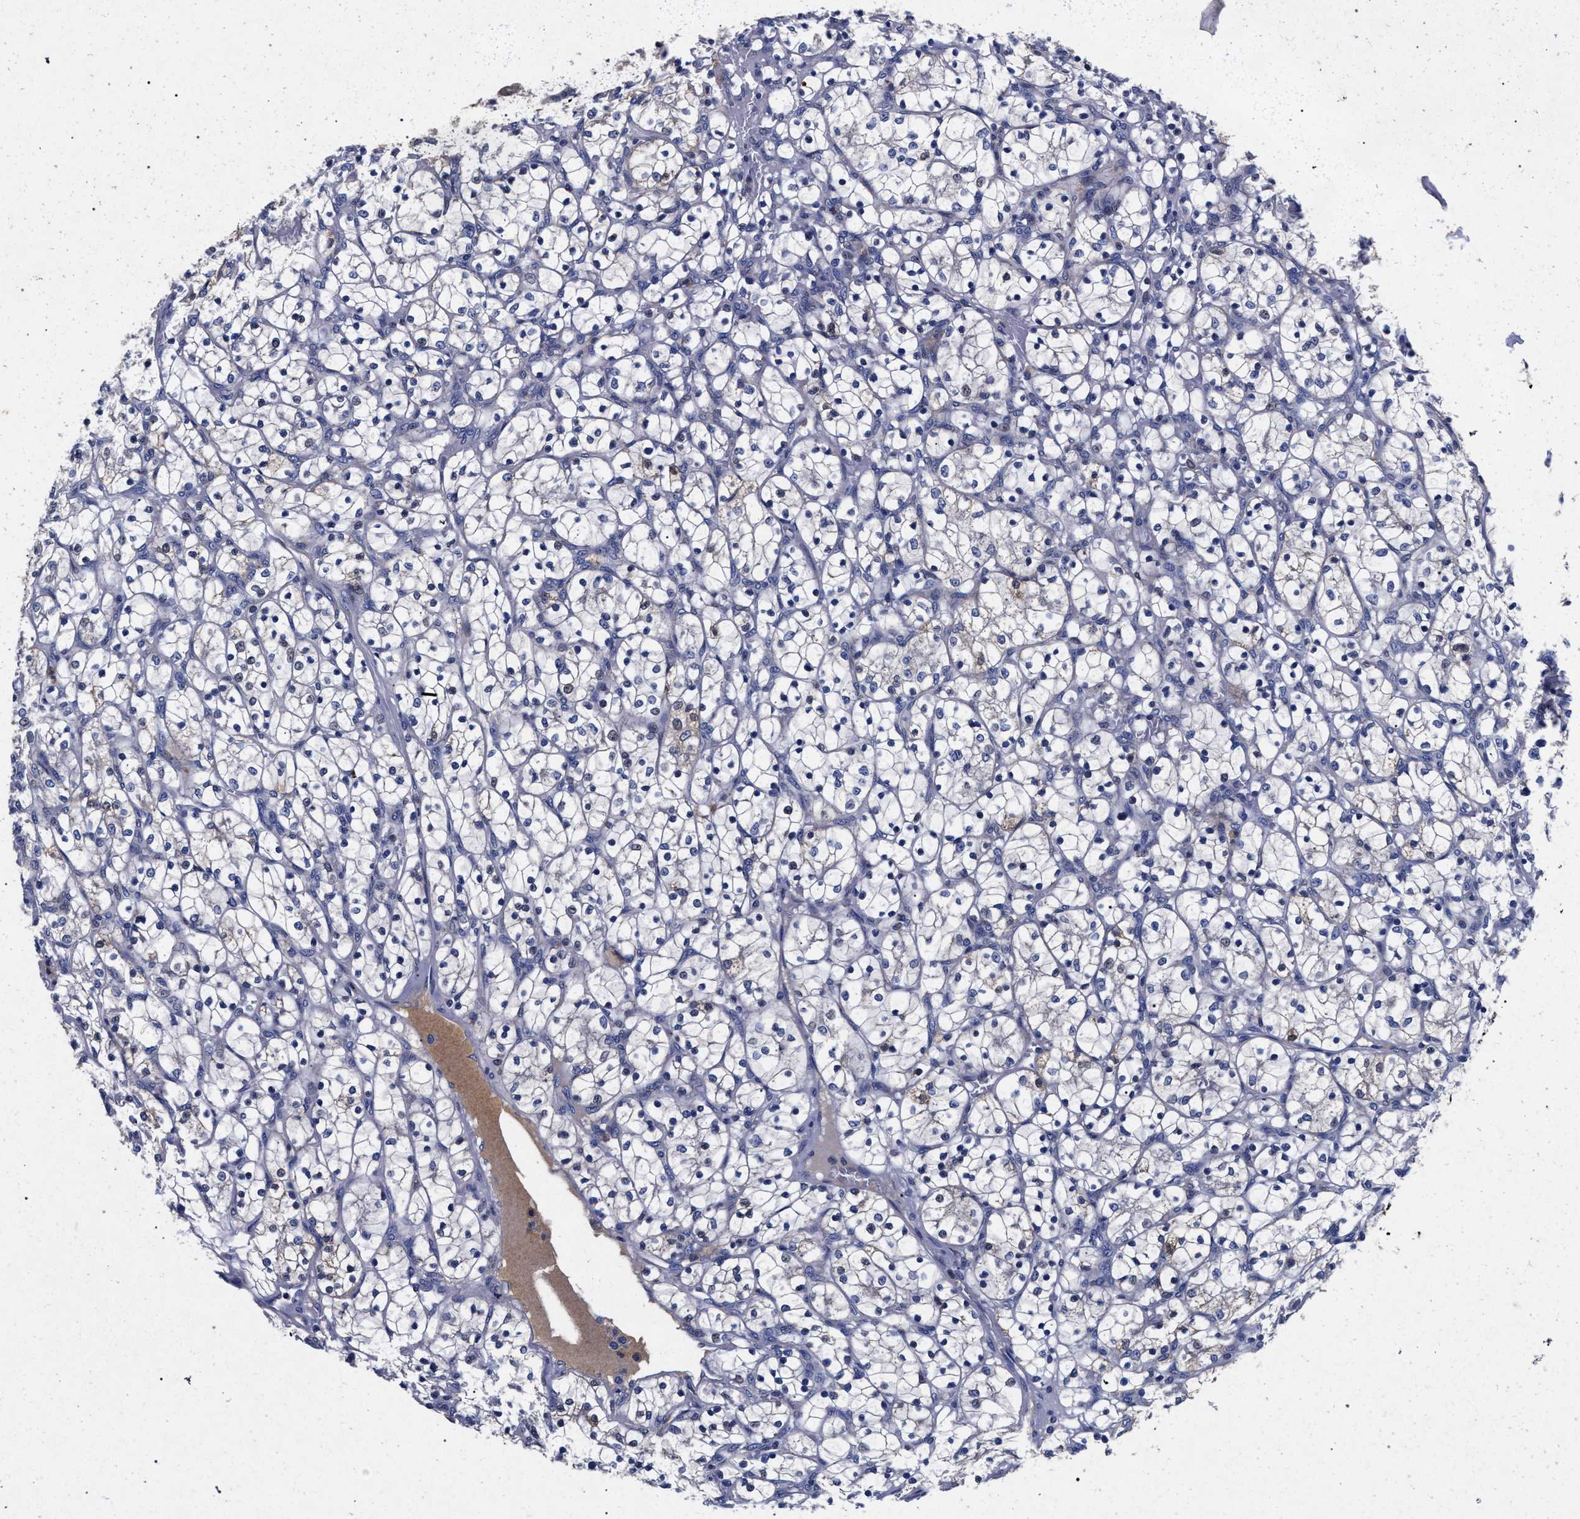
{"staining": {"intensity": "negative", "quantity": "none", "location": "none"}, "tissue": "renal cancer", "cell_type": "Tumor cells", "image_type": "cancer", "snomed": [{"axis": "morphology", "description": "Adenocarcinoma, NOS"}, {"axis": "topography", "description": "Kidney"}], "caption": "High power microscopy photomicrograph of an IHC micrograph of adenocarcinoma (renal), revealing no significant staining in tumor cells. (IHC, brightfield microscopy, high magnification).", "gene": "HSD17B14", "patient": {"sex": "female", "age": 69}}